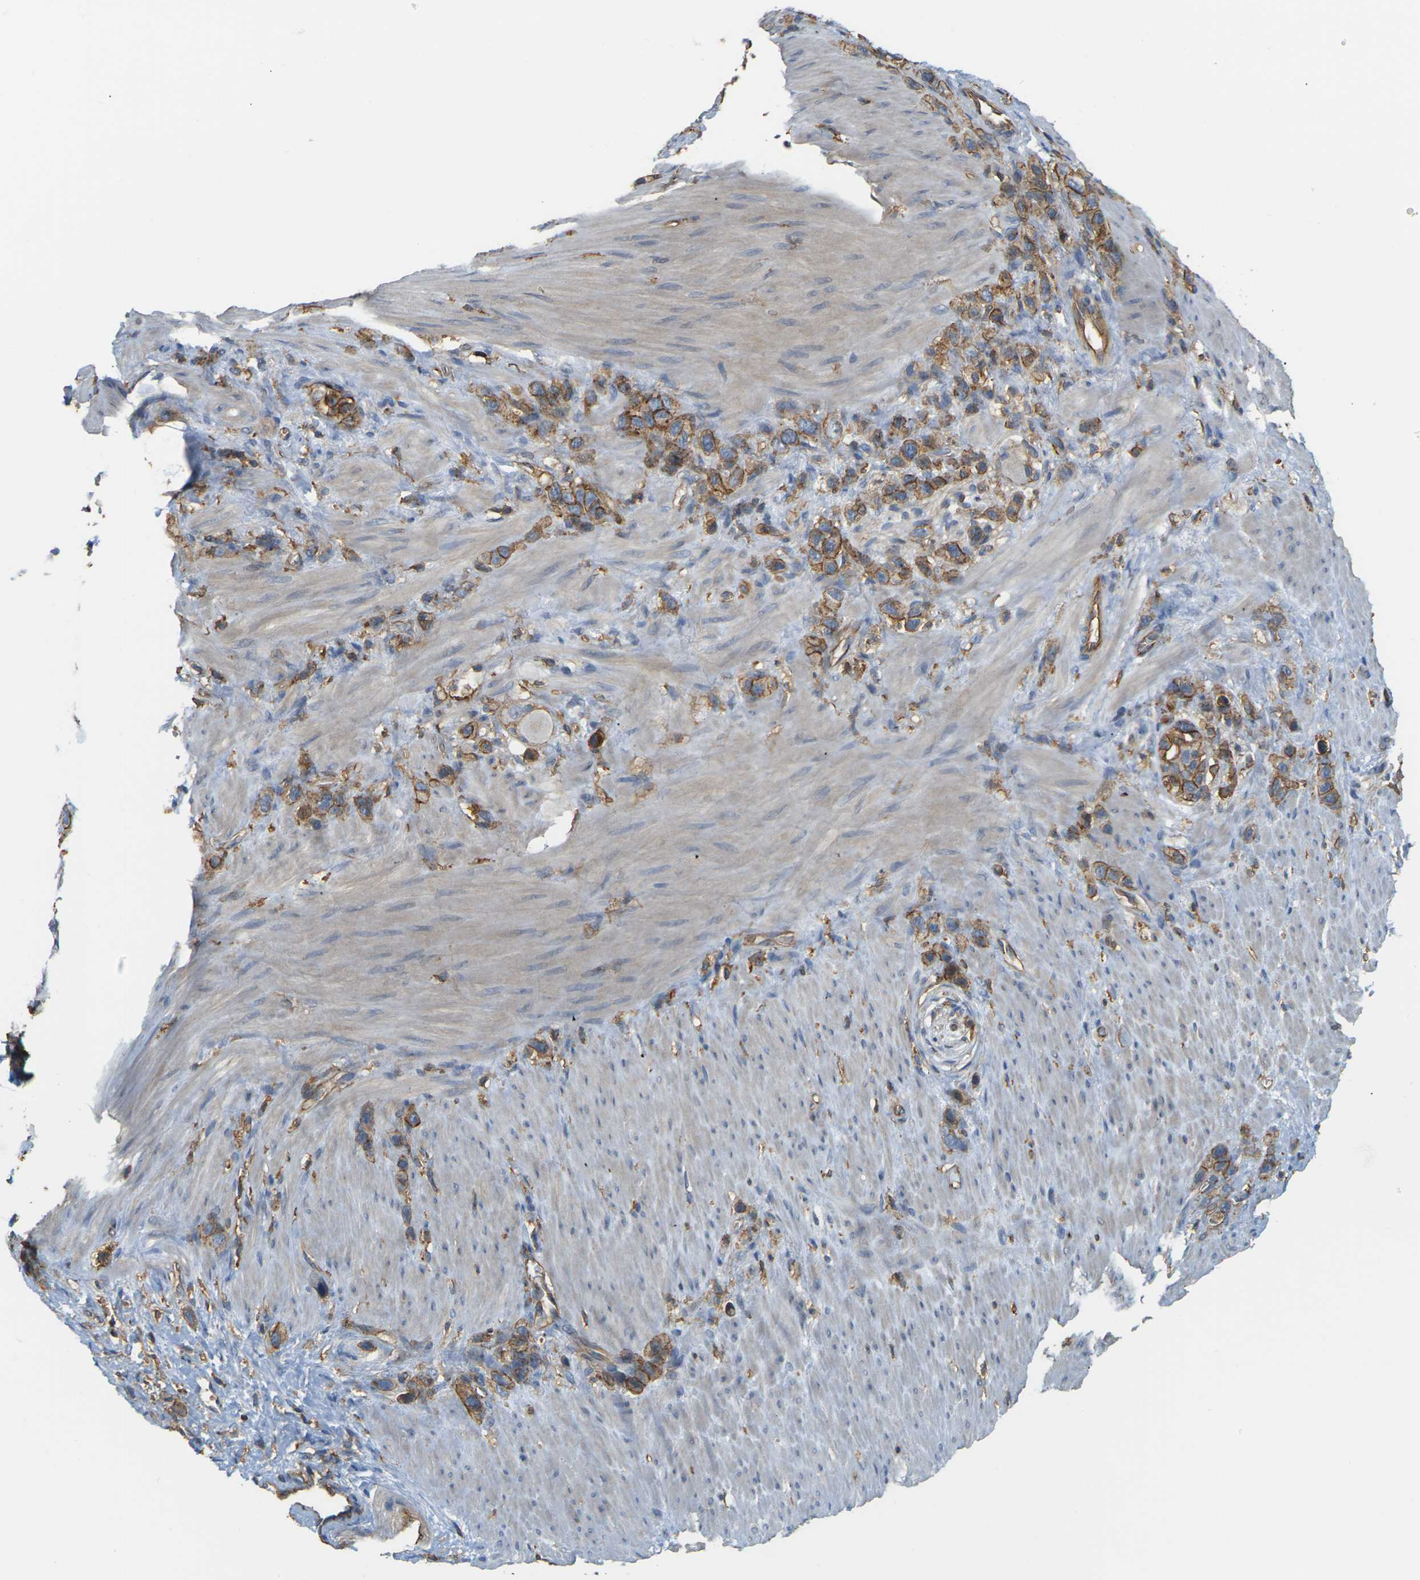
{"staining": {"intensity": "moderate", "quantity": ">75%", "location": "cytoplasmic/membranous"}, "tissue": "stomach cancer", "cell_type": "Tumor cells", "image_type": "cancer", "snomed": [{"axis": "morphology", "description": "Adenocarcinoma, NOS"}, {"axis": "morphology", "description": "Adenocarcinoma, High grade"}, {"axis": "topography", "description": "Stomach, upper"}, {"axis": "topography", "description": "Stomach, lower"}], "caption": "An image of human stomach high-grade adenocarcinoma stained for a protein exhibits moderate cytoplasmic/membranous brown staining in tumor cells.", "gene": "IQGAP1", "patient": {"sex": "female", "age": 65}}